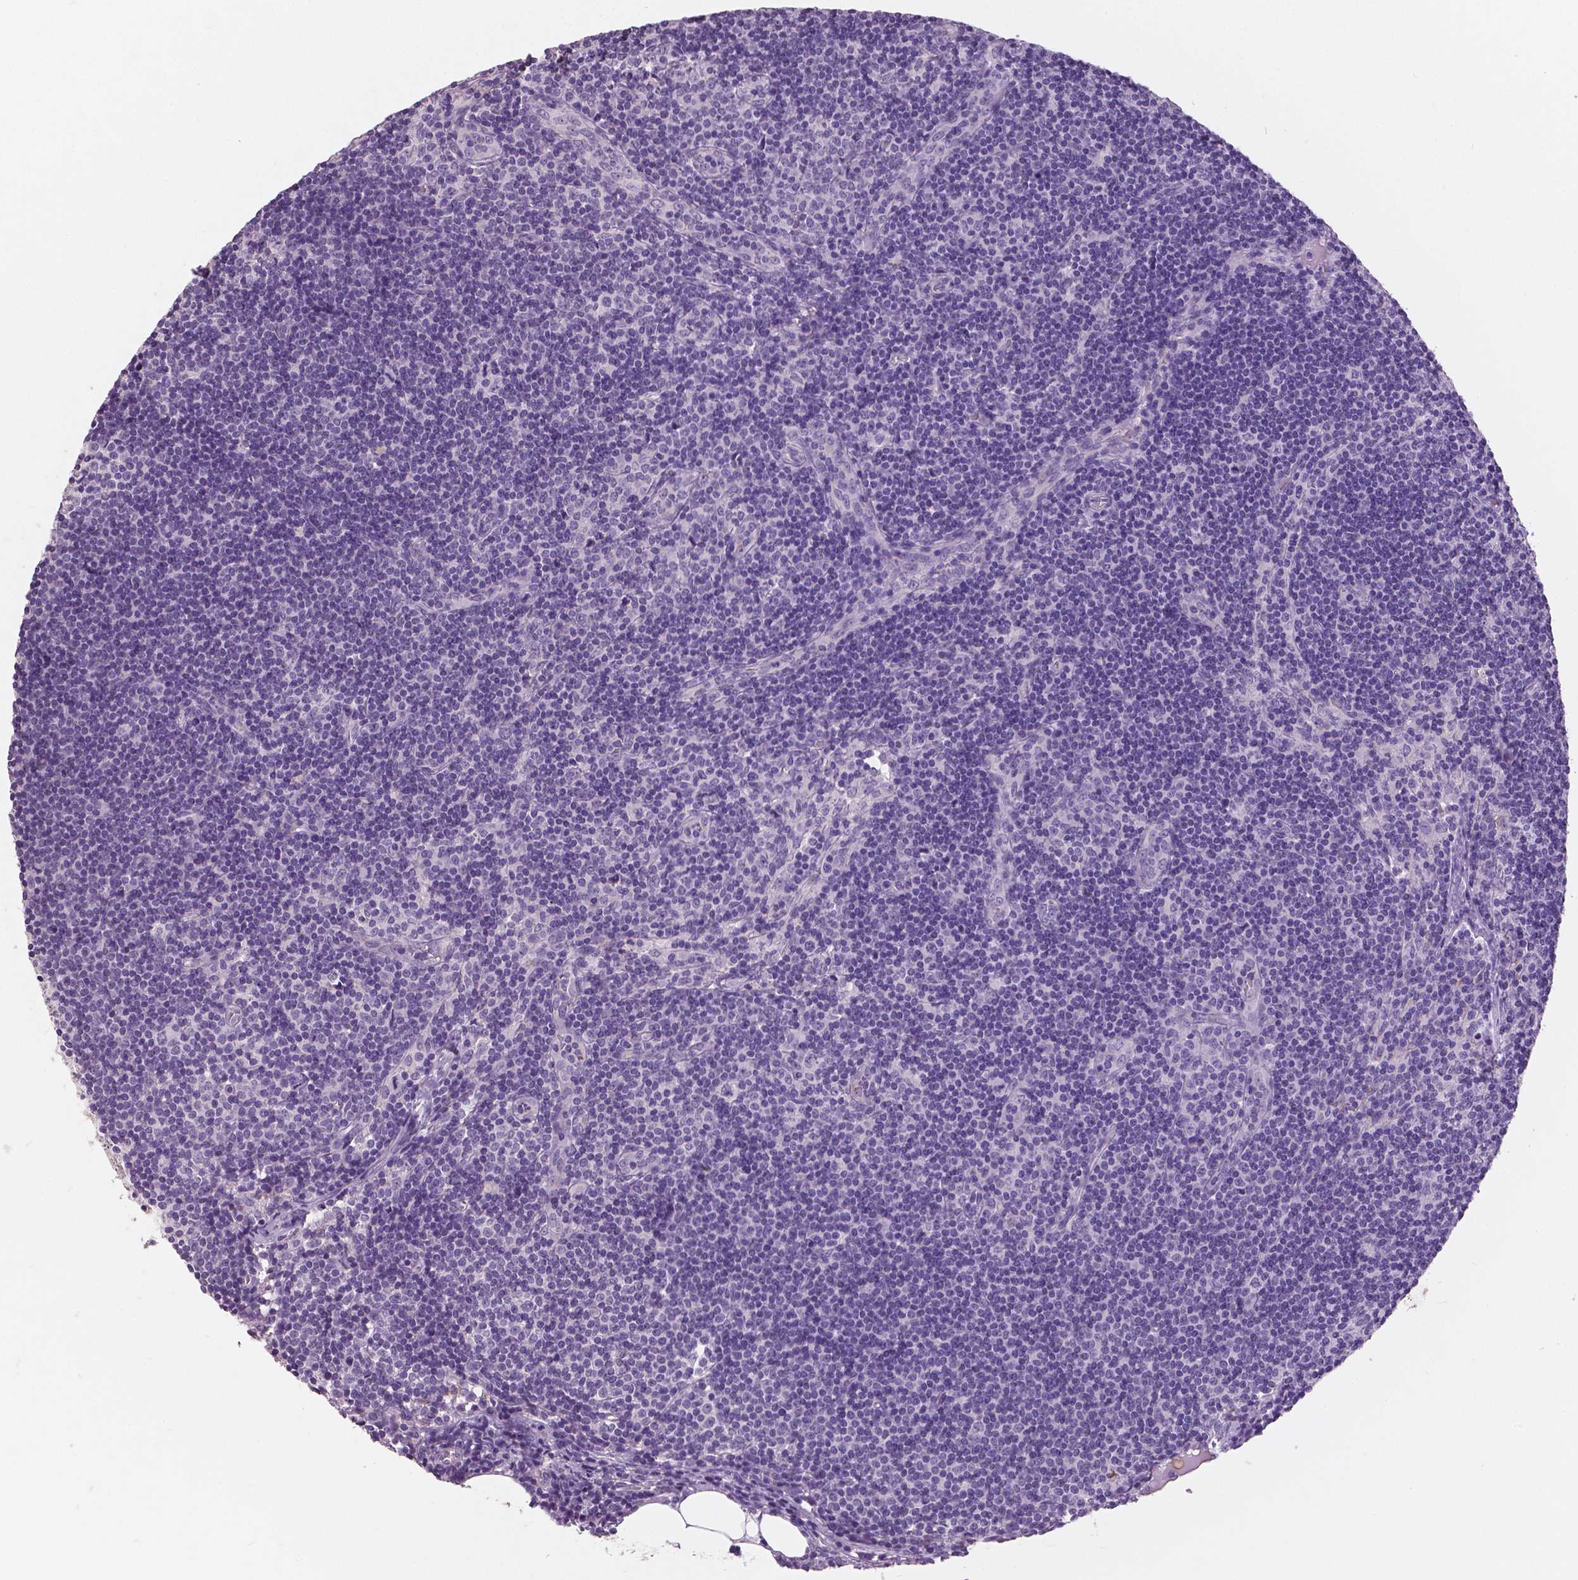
{"staining": {"intensity": "negative", "quantity": "none", "location": "none"}, "tissue": "lymph node", "cell_type": "Non-germinal center cells", "image_type": "normal", "snomed": [{"axis": "morphology", "description": "Normal tissue, NOS"}, {"axis": "topography", "description": "Lymph node"}], "caption": "This image is of unremarkable lymph node stained with immunohistochemistry (IHC) to label a protein in brown with the nuclei are counter-stained blue. There is no positivity in non-germinal center cells. (Stains: DAB (3,3'-diaminobenzidine) immunohistochemistry (IHC) with hematoxylin counter stain, Microscopy: brightfield microscopy at high magnification).", "gene": "GRIN2A", "patient": {"sex": "female", "age": 41}}